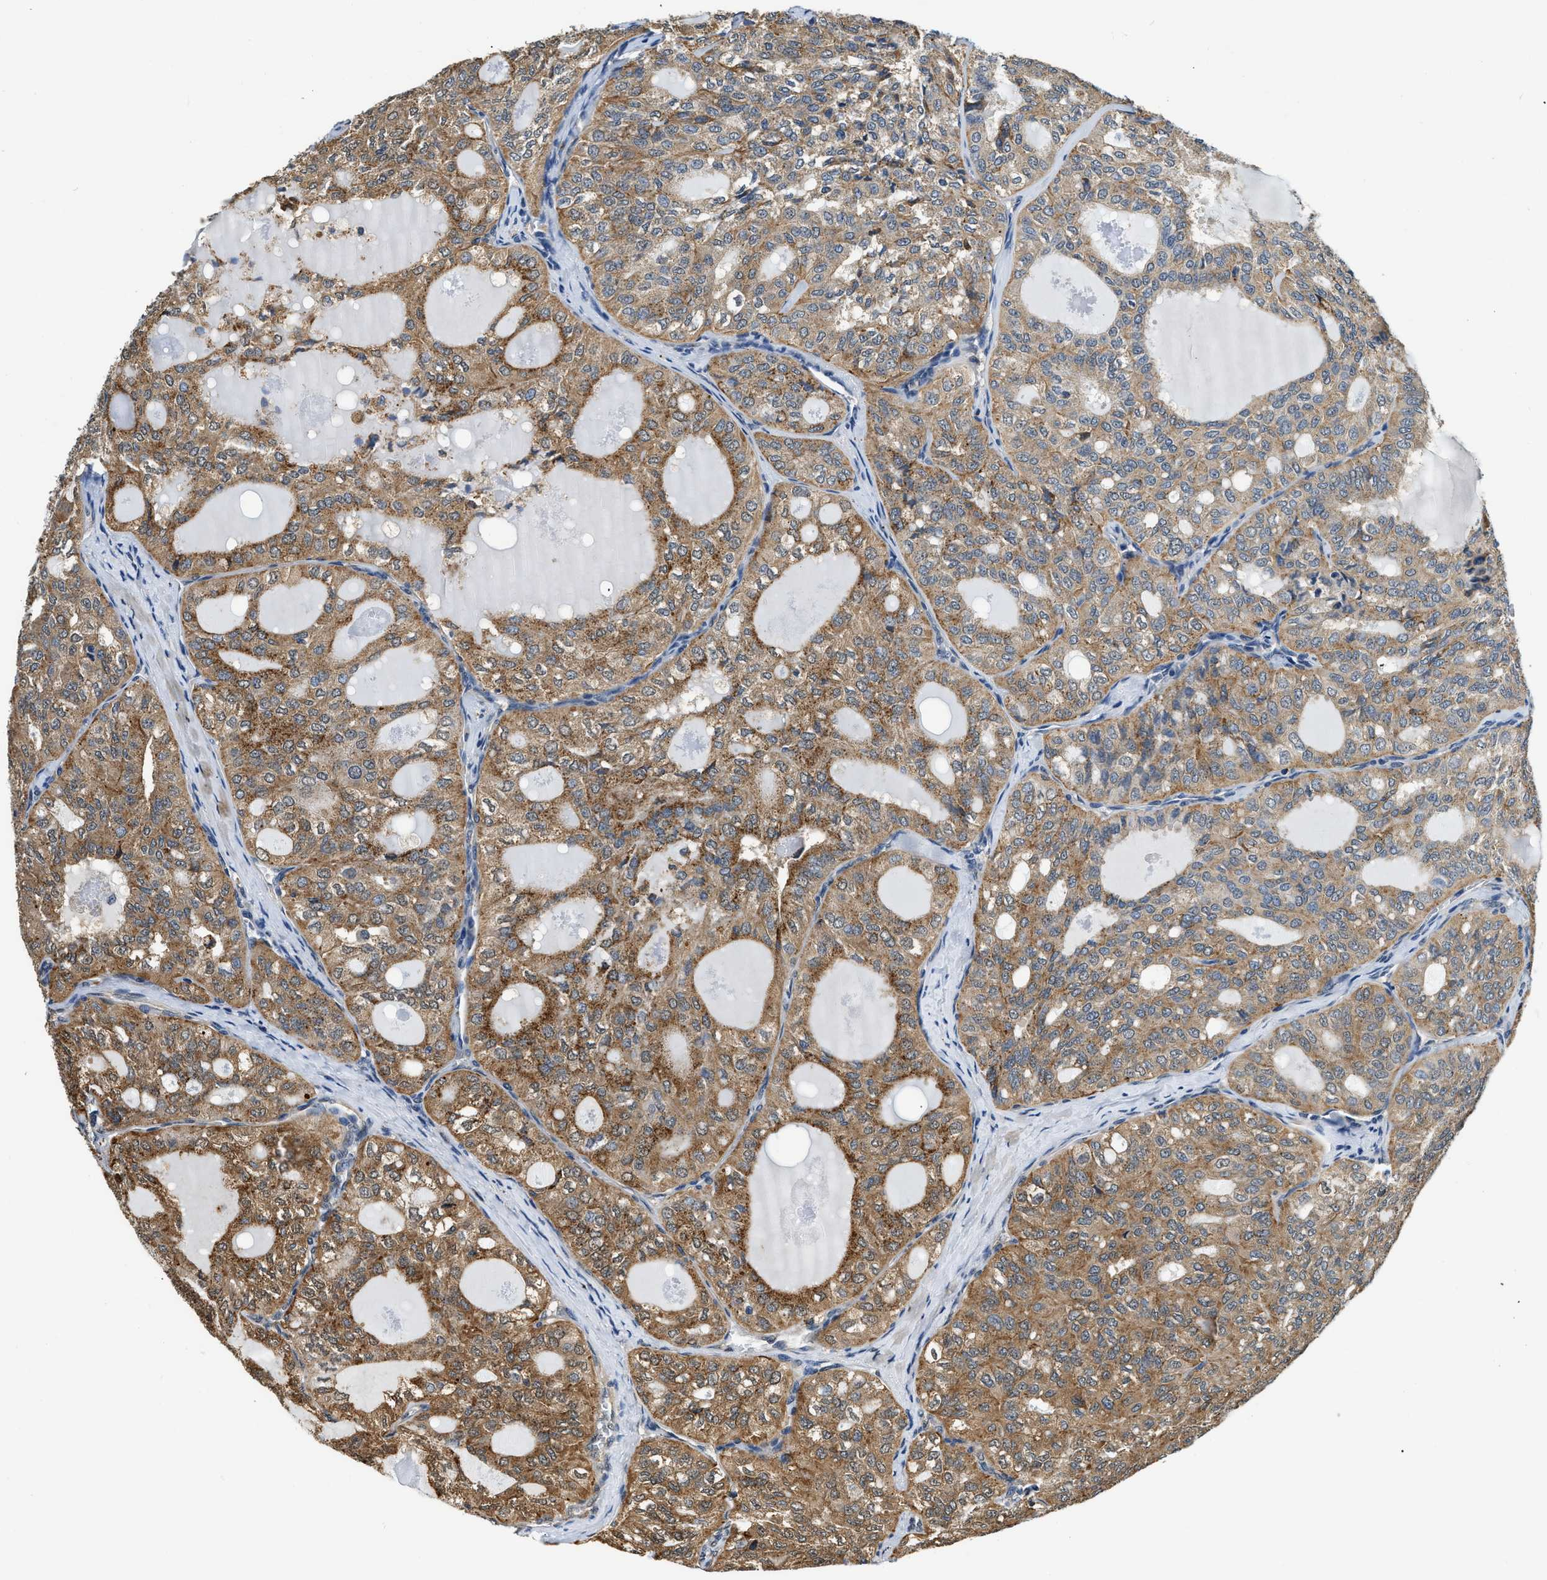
{"staining": {"intensity": "moderate", "quantity": ">75%", "location": "cytoplasmic/membranous"}, "tissue": "thyroid cancer", "cell_type": "Tumor cells", "image_type": "cancer", "snomed": [{"axis": "morphology", "description": "Follicular adenoma carcinoma, NOS"}, {"axis": "topography", "description": "Thyroid gland"}], "caption": "About >75% of tumor cells in human follicular adenoma carcinoma (thyroid) show moderate cytoplasmic/membranous protein expression as visualized by brown immunohistochemical staining.", "gene": "BCL7C", "patient": {"sex": "male", "age": 75}}